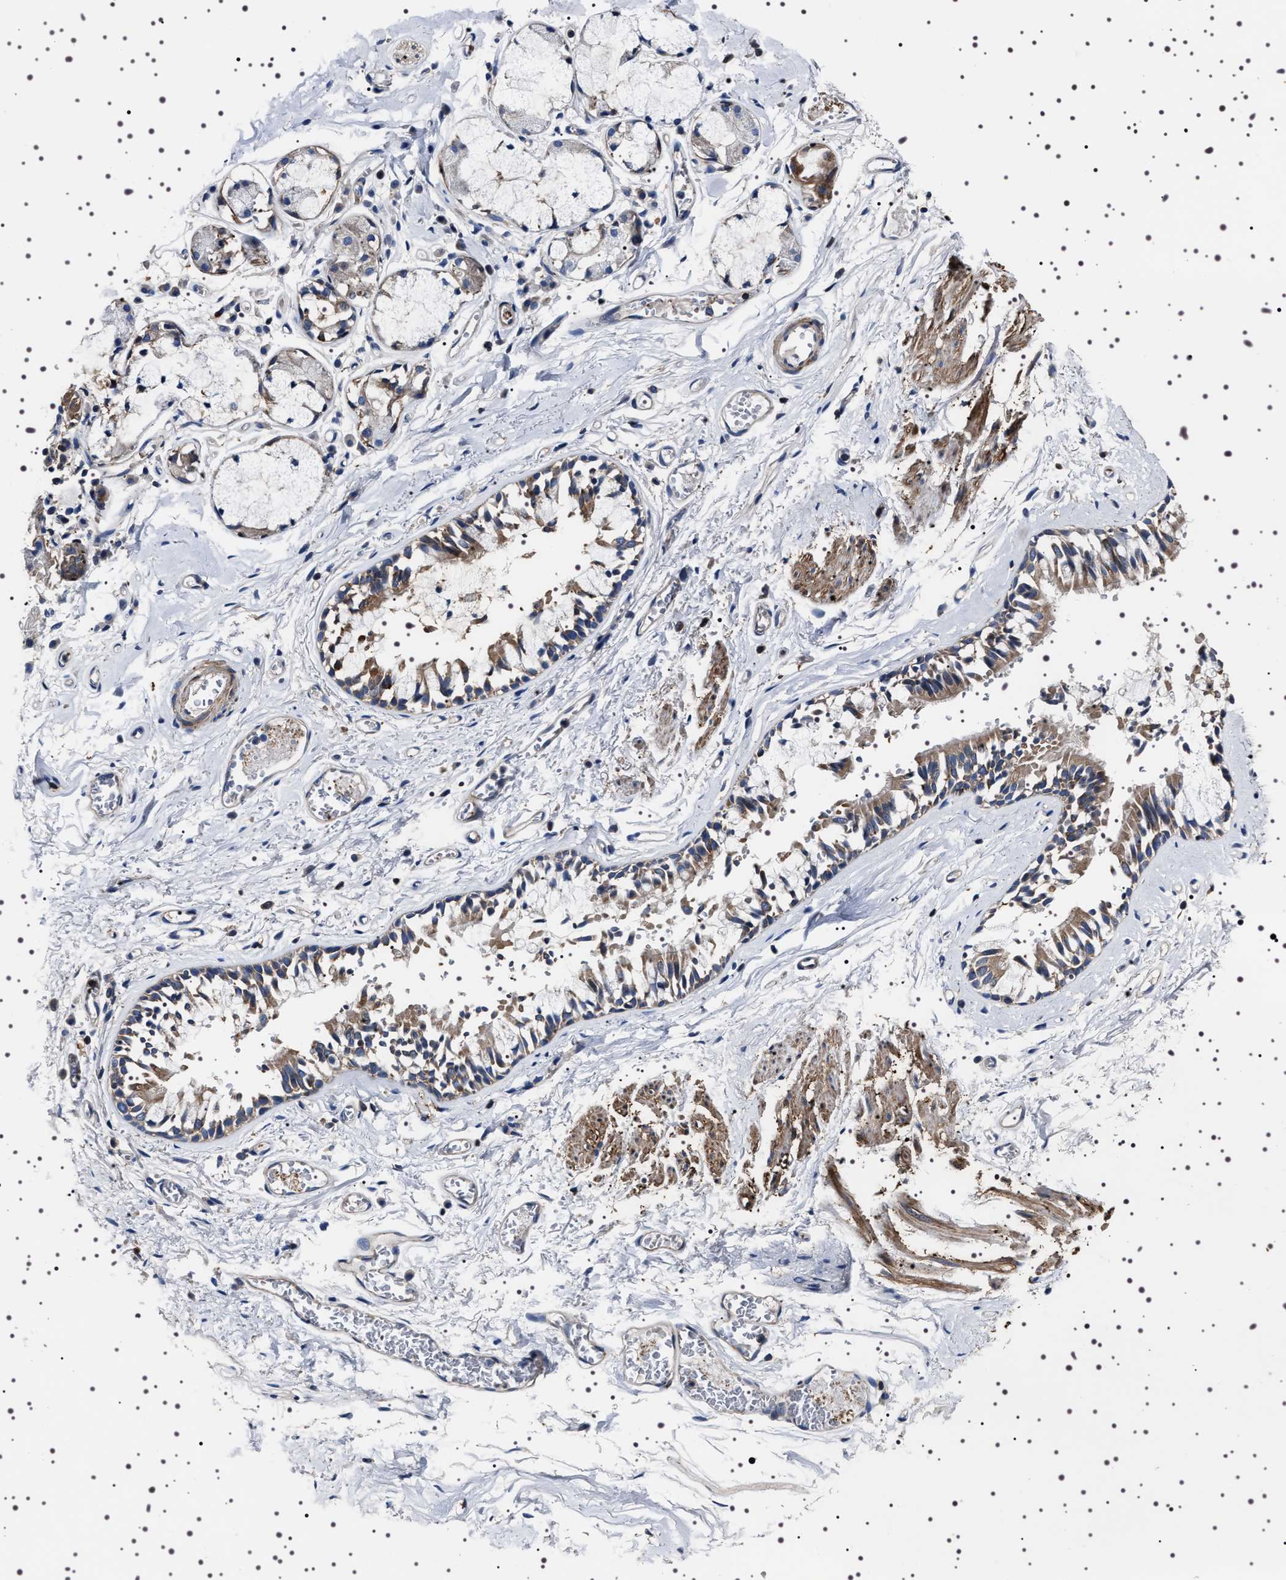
{"staining": {"intensity": "moderate", "quantity": "25%-75%", "location": "cytoplasmic/membranous"}, "tissue": "bronchus", "cell_type": "Respiratory epithelial cells", "image_type": "normal", "snomed": [{"axis": "morphology", "description": "Normal tissue, NOS"}, {"axis": "morphology", "description": "Inflammation, NOS"}, {"axis": "topography", "description": "Cartilage tissue"}, {"axis": "topography", "description": "Lung"}], "caption": "Brown immunohistochemical staining in normal bronchus reveals moderate cytoplasmic/membranous positivity in approximately 25%-75% of respiratory epithelial cells. The protein is stained brown, and the nuclei are stained in blue (DAB IHC with brightfield microscopy, high magnification).", "gene": "WDR1", "patient": {"sex": "male", "age": 71}}